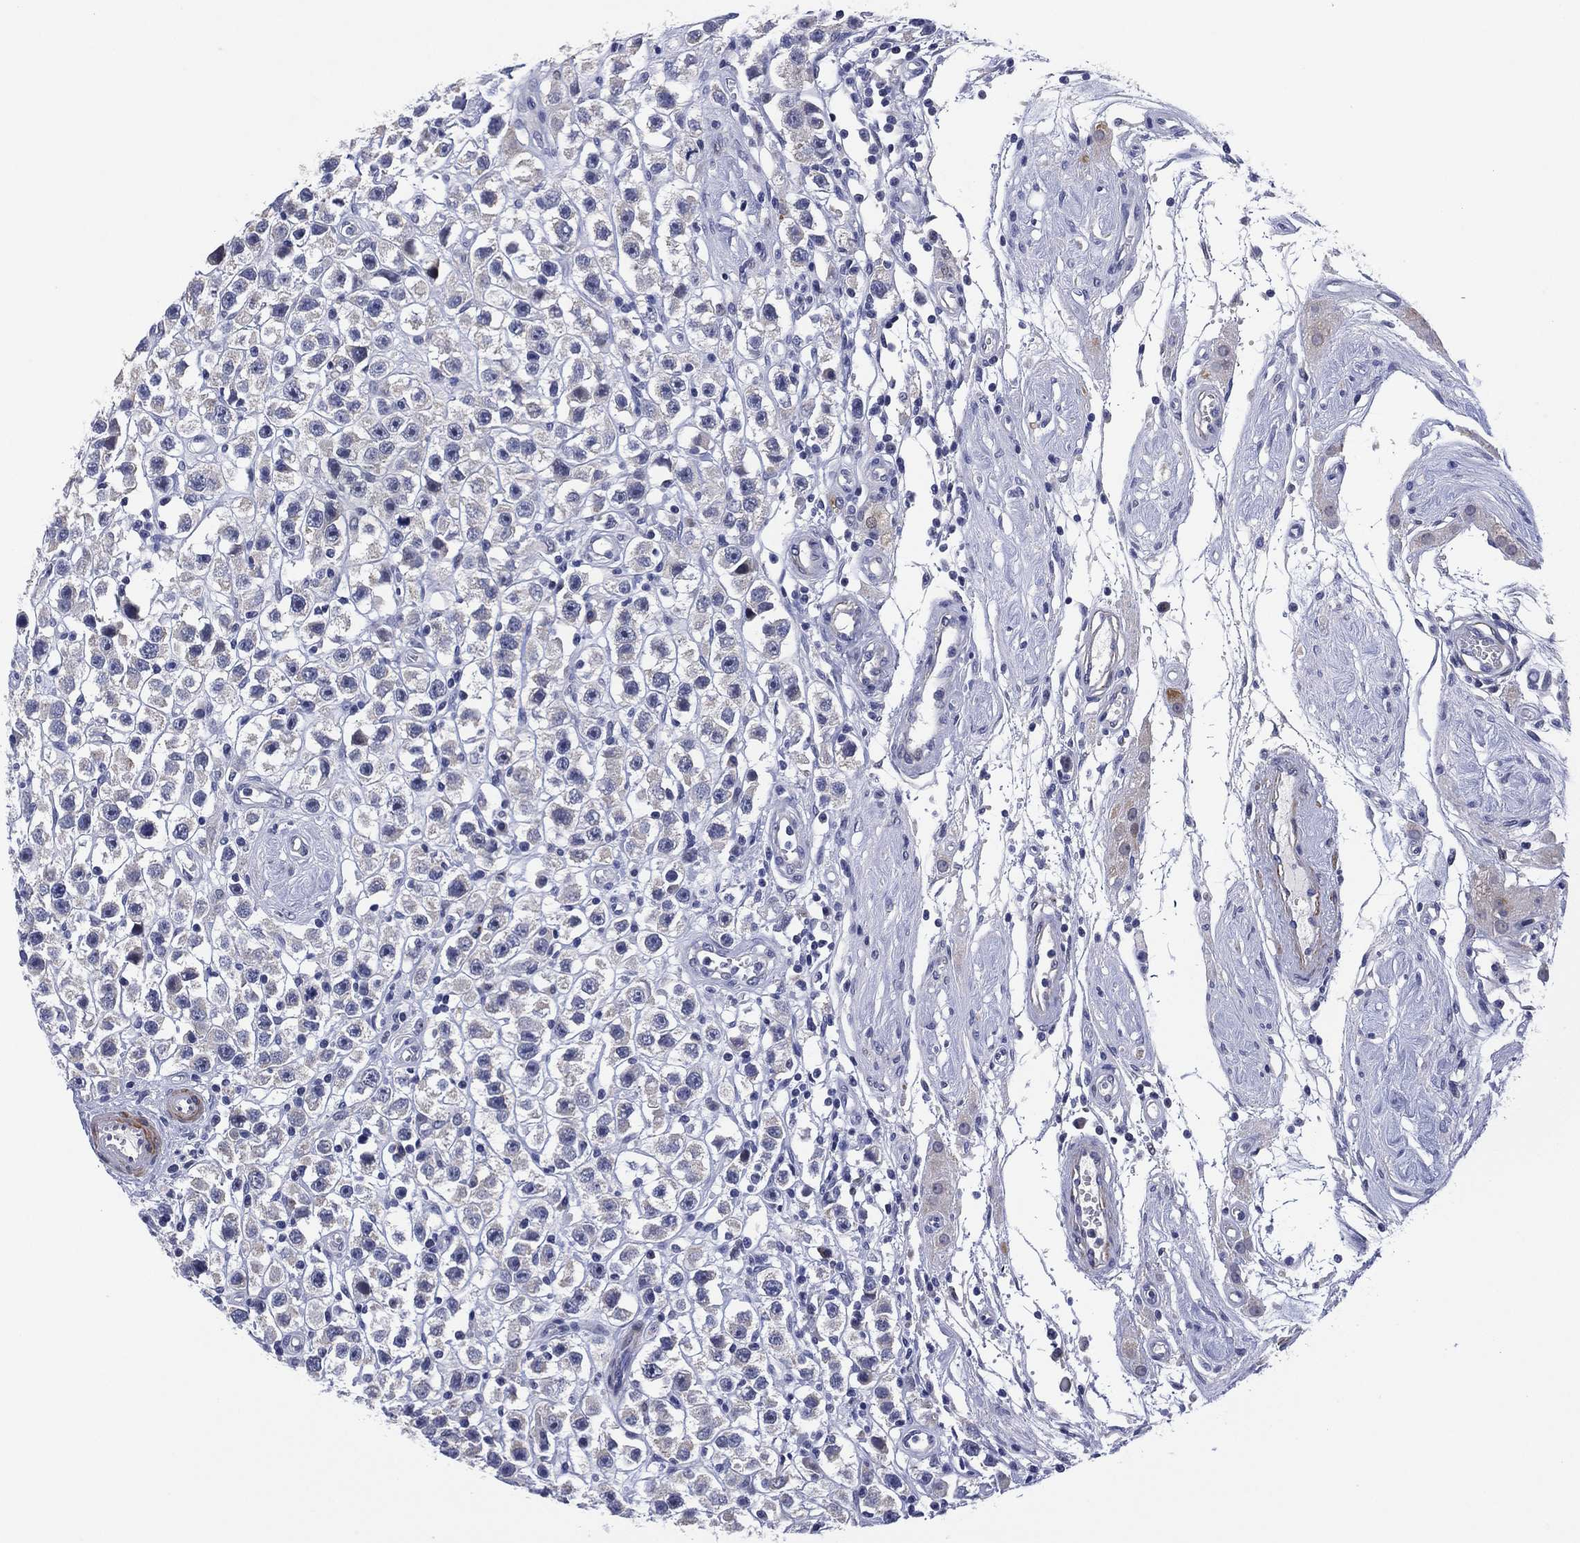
{"staining": {"intensity": "negative", "quantity": "none", "location": "none"}, "tissue": "testis cancer", "cell_type": "Tumor cells", "image_type": "cancer", "snomed": [{"axis": "morphology", "description": "Seminoma, NOS"}, {"axis": "topography", "description": "Testis"}], "caption": "Micrograph shows no significant protein positivity in tumor cells of testis cancer (seminoma).", "gene": "CLIP3", "patient": {"sex": "male", "age": 45}}